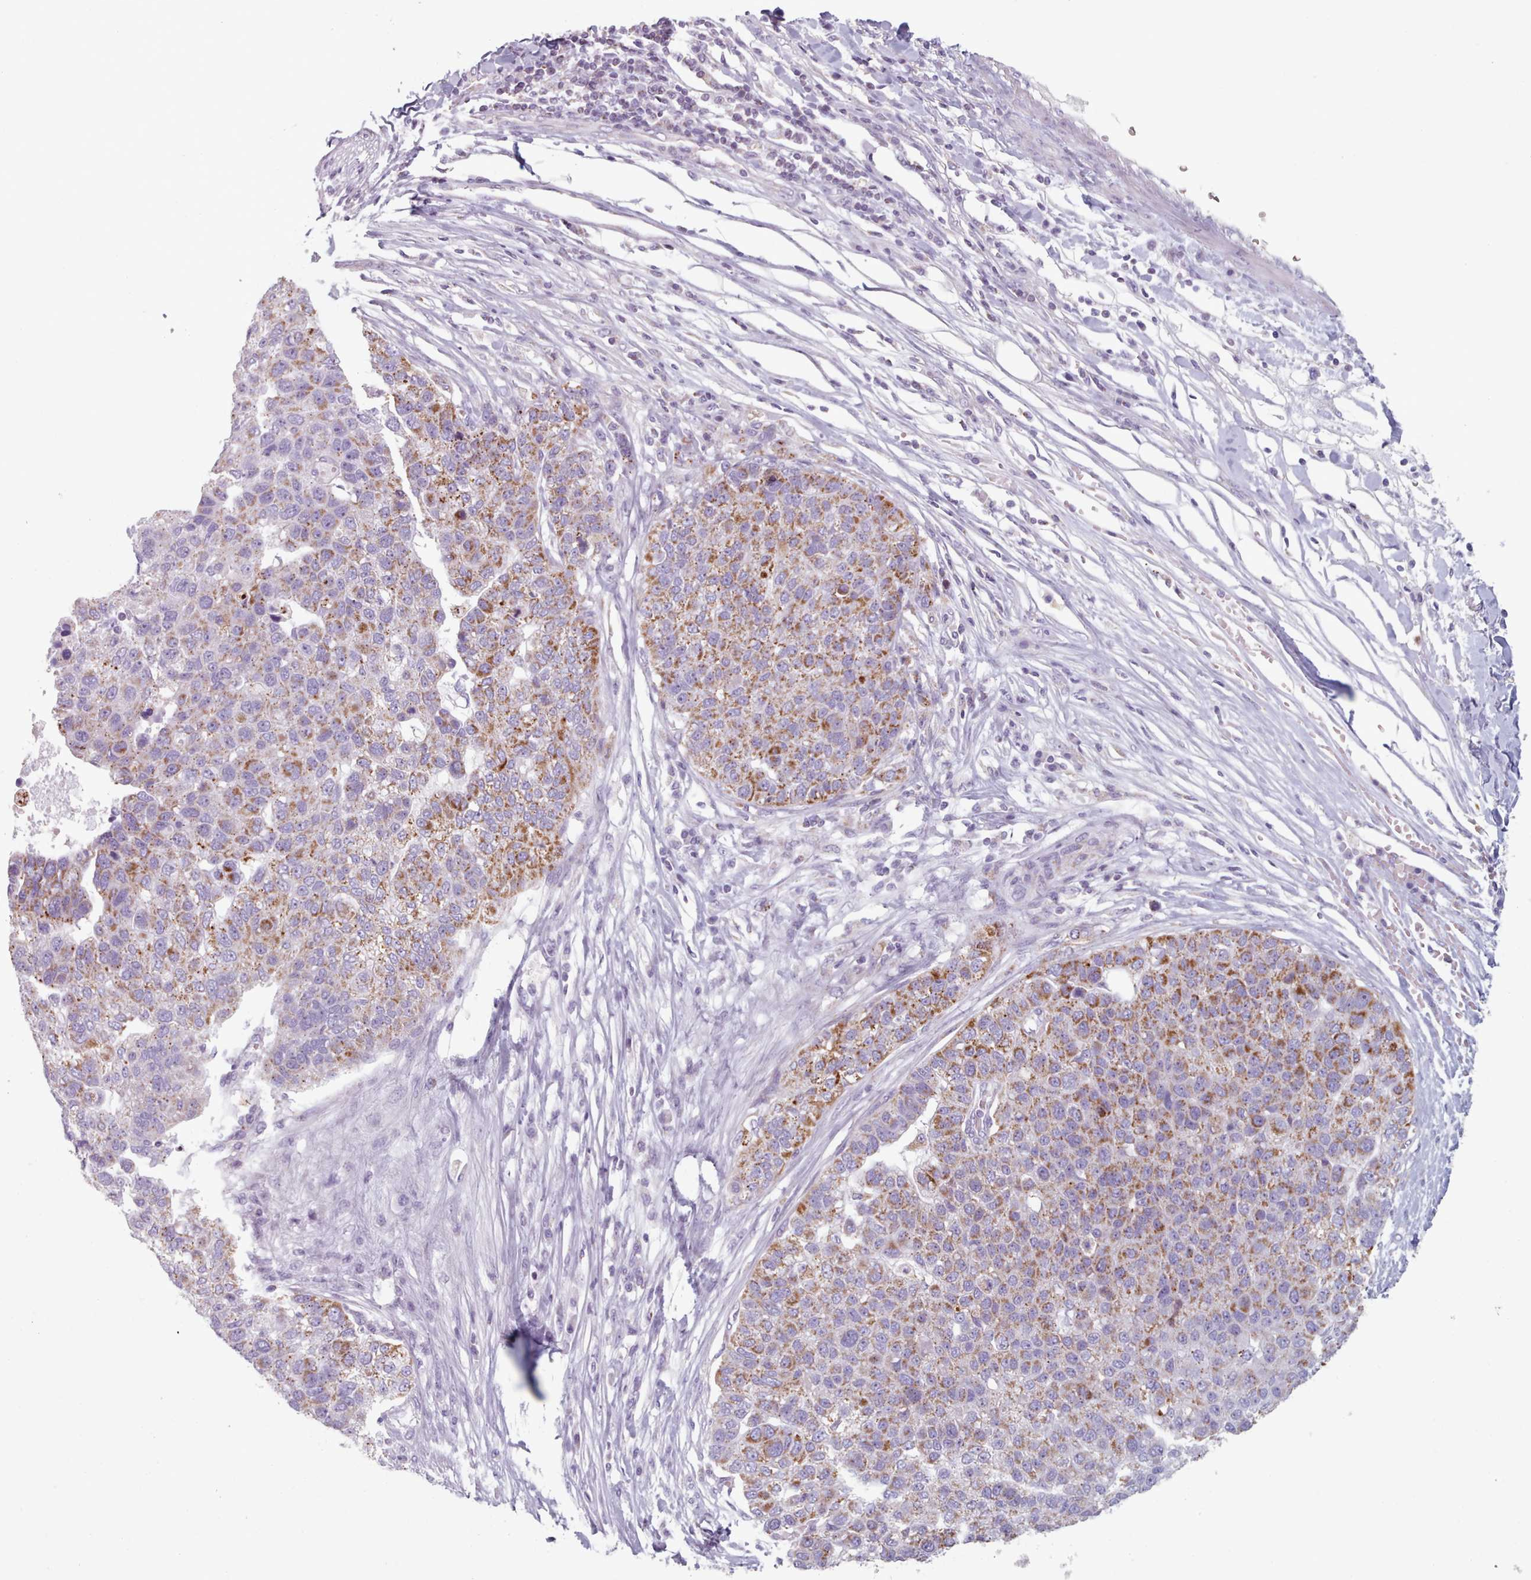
{"staining": {"intensity": "moderate", "quantity": ">75%", "location": "cytoplasmic/membranous"}, "tissue": "pancreatic cancer", "cell_type": "Tumor cells", "image_type": "cancer", "snomed": [{"axis": "morphology", "description": "Adenocarcinoma, NOS"}, {"axis": "topography", "description": "Pancreas"}], "caption": "Immunohistochemistry (IHC) of human pancreatic adenocarcinoma exhibits medium levels of moderate cytoplasmic/membranous expression in approximately >75% of tumor cells.", "gene": "FAM170B", "patient": {"sex": "female", "age": 61}}